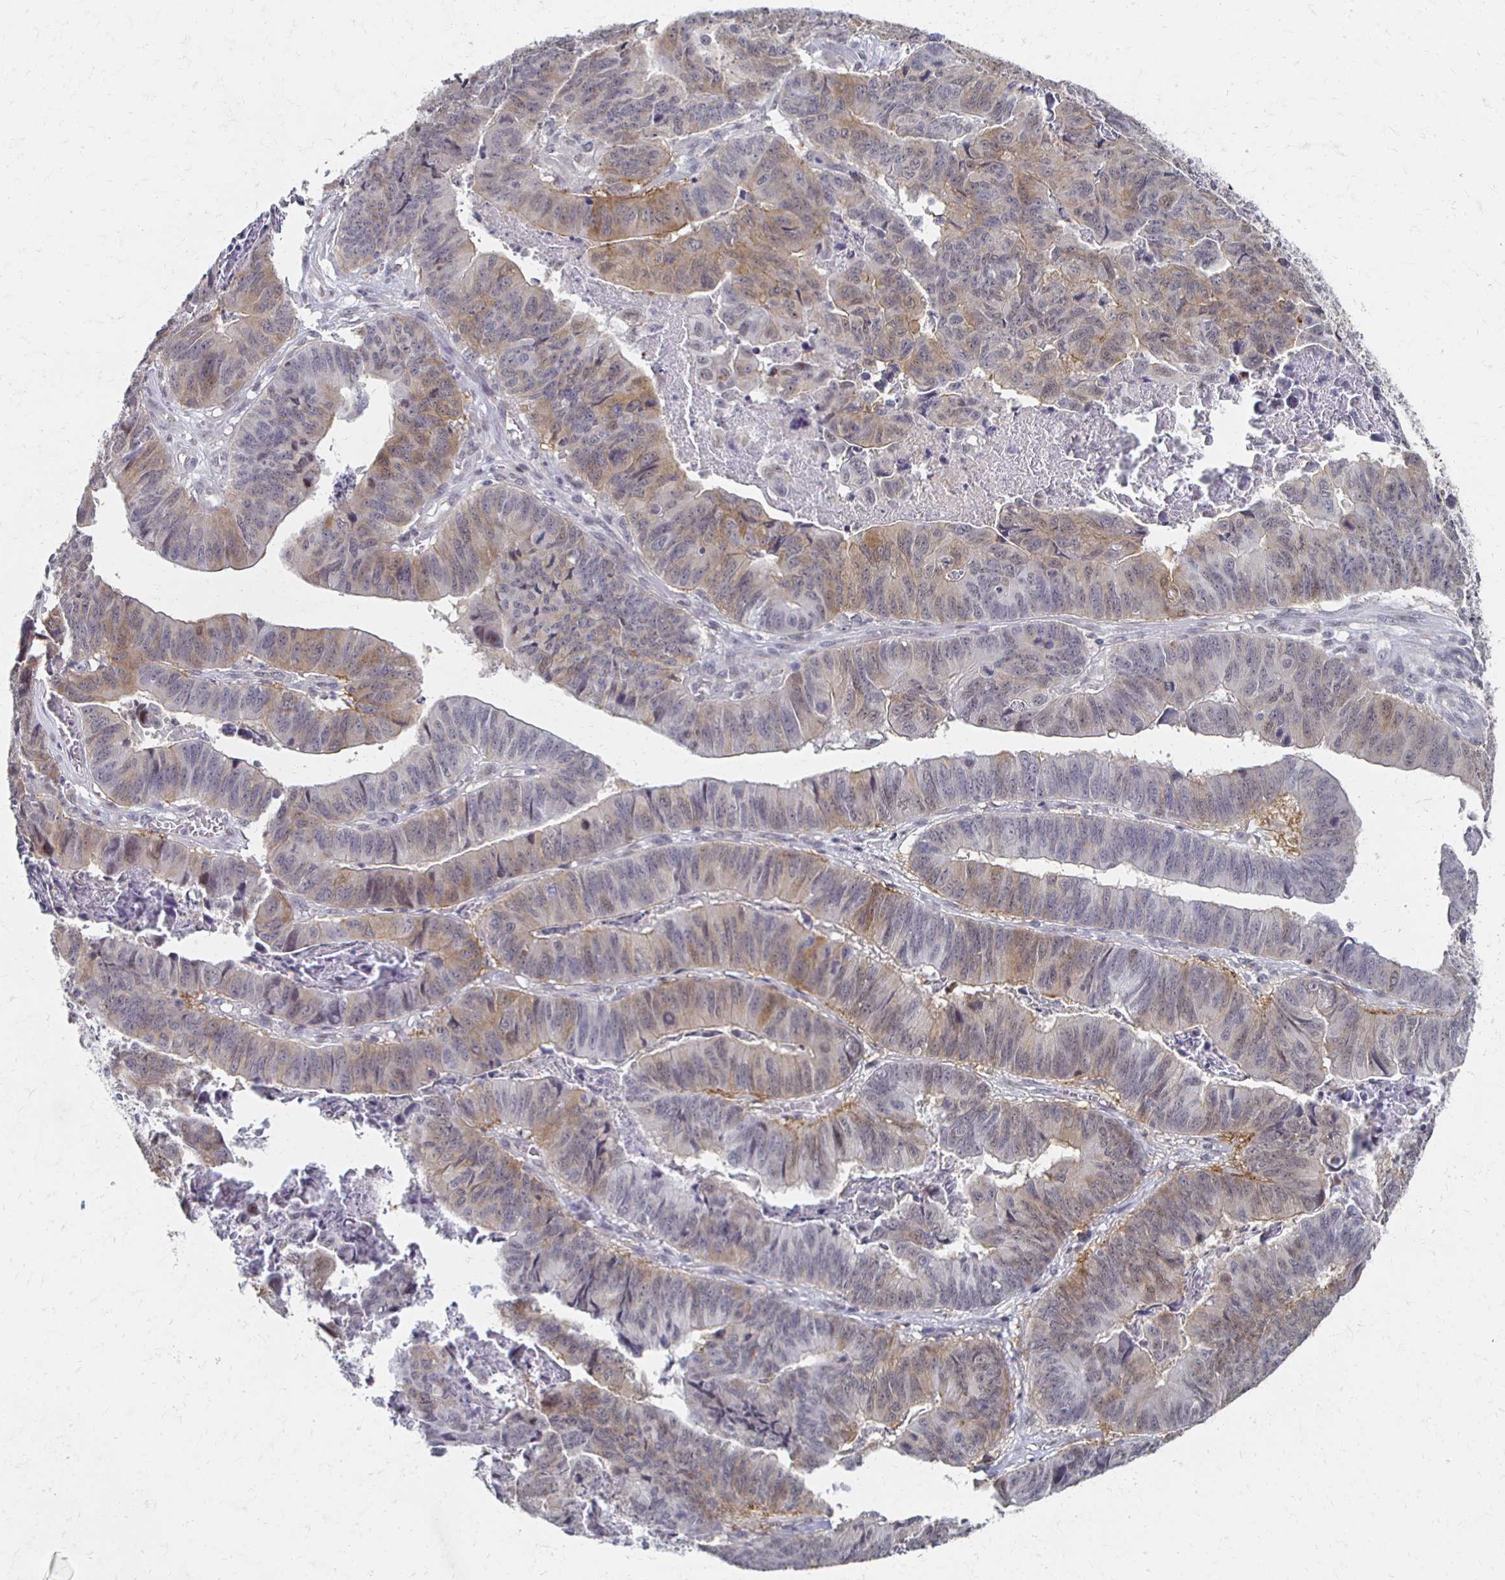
{"staining": {"intensity": "weak", "quantity": "25%-75%", "location": "cytoplasmic/membranous"}, "tissue": "stomach cancer", "cell_type": "Tumor cells", "image_type": "cancer", "snomed": [{"axis": "morphology", "description": "Adenocarcinoma, NOS"}, {"axis": "topography", "description": "Stomach, lower"}], "caption": "Human stomach cancer stained with a protein marker displays weak staining in tumor cells.", "gene": "DAB1", "patient": {"sex": "male", "age": 77}}